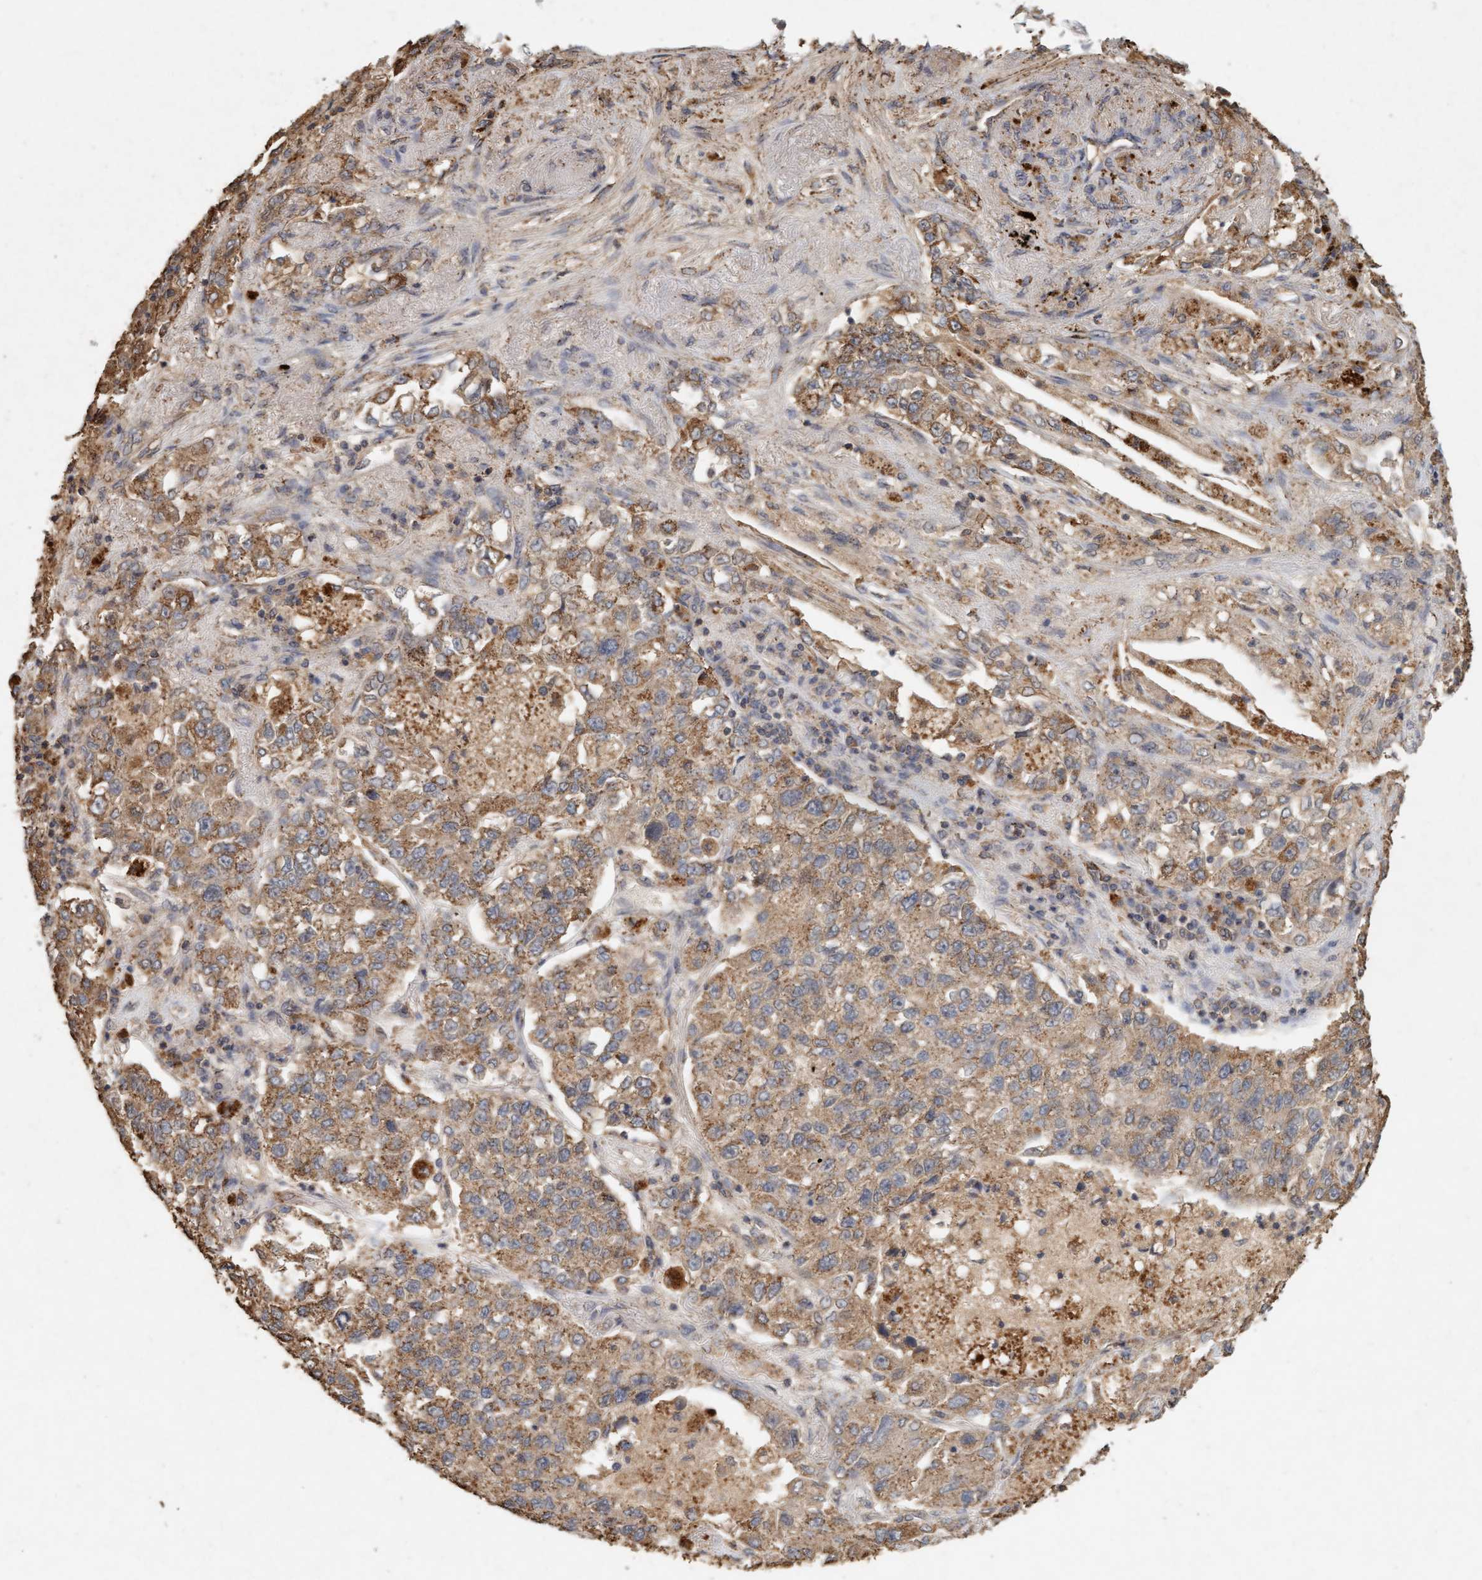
{"staining": {"intensity": "weak", "quantity": ">75%", "location": "cytoplasmic/membranous"}, "tissue": "lung cancer", "cell_type": "Tumor cells", "image_type": "cancer", "snomed": [{"axis": "morphology", "description": "Adenocarcinoma, NOS"}, {"axis": "topography", "description": "Lung"}], "caption": "Human lung cancer stained with a protein marker reveals weak staining in tumor cells.", "gene": "VSIG8", "patient": {"sex": "male", "age": 49}}